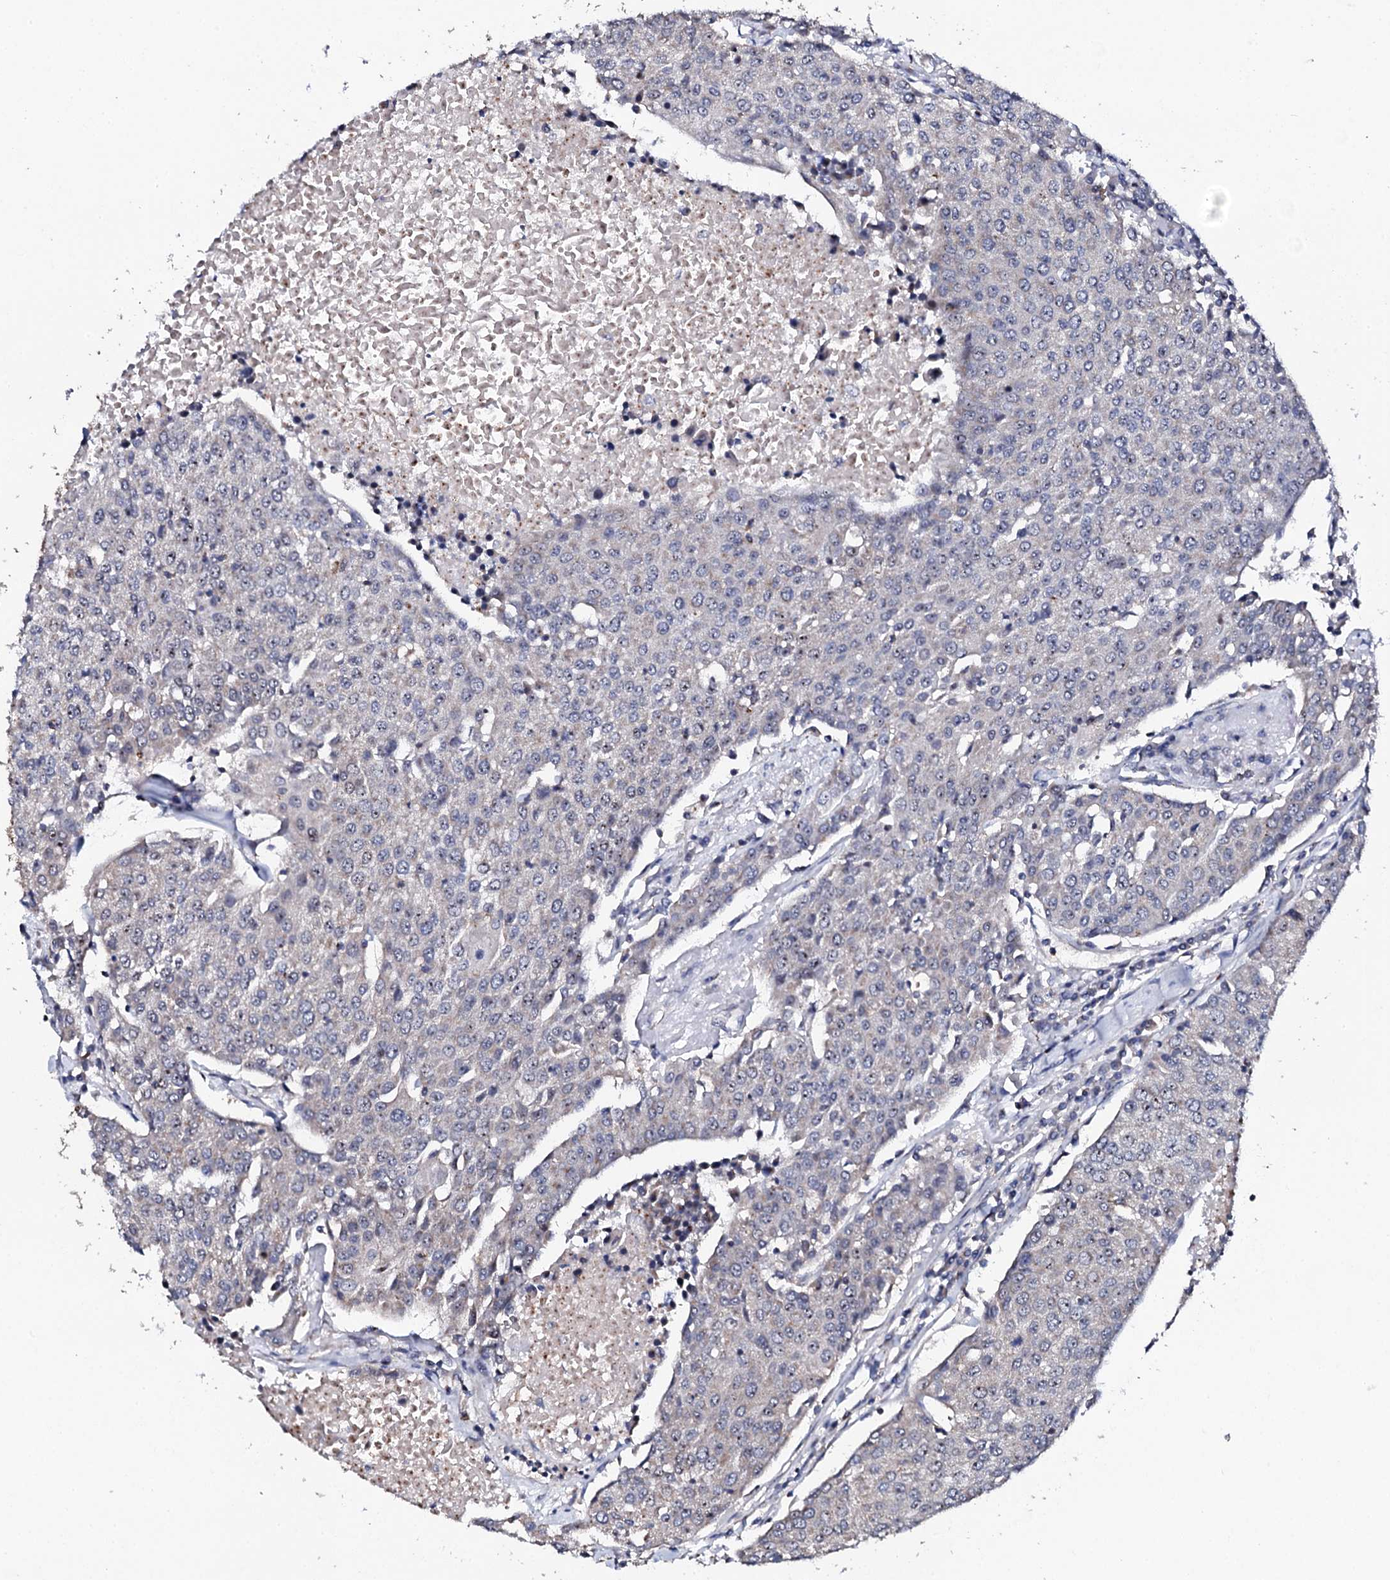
{"staining": {"intensity": "negative", "quantity": "none", "location": "none"}, "tissue": "urothelial cancer", "cell_type": "Tumor cells", "image_type": "cancer", "snomed": [{"axis": "morphology", "description": "Urothelial carcinoma, High grade"}, {"axis": "topography", "description": "Urinary bladder"}], "caption": "IHC image of urothelial carcinoma (high-grade) stained for a protein (brown), which shows no positivity in tumor cells. Nuclei are stained in blue.", "gene": "GTPBP4", "patient": {"sex": "female", "age": 85}}